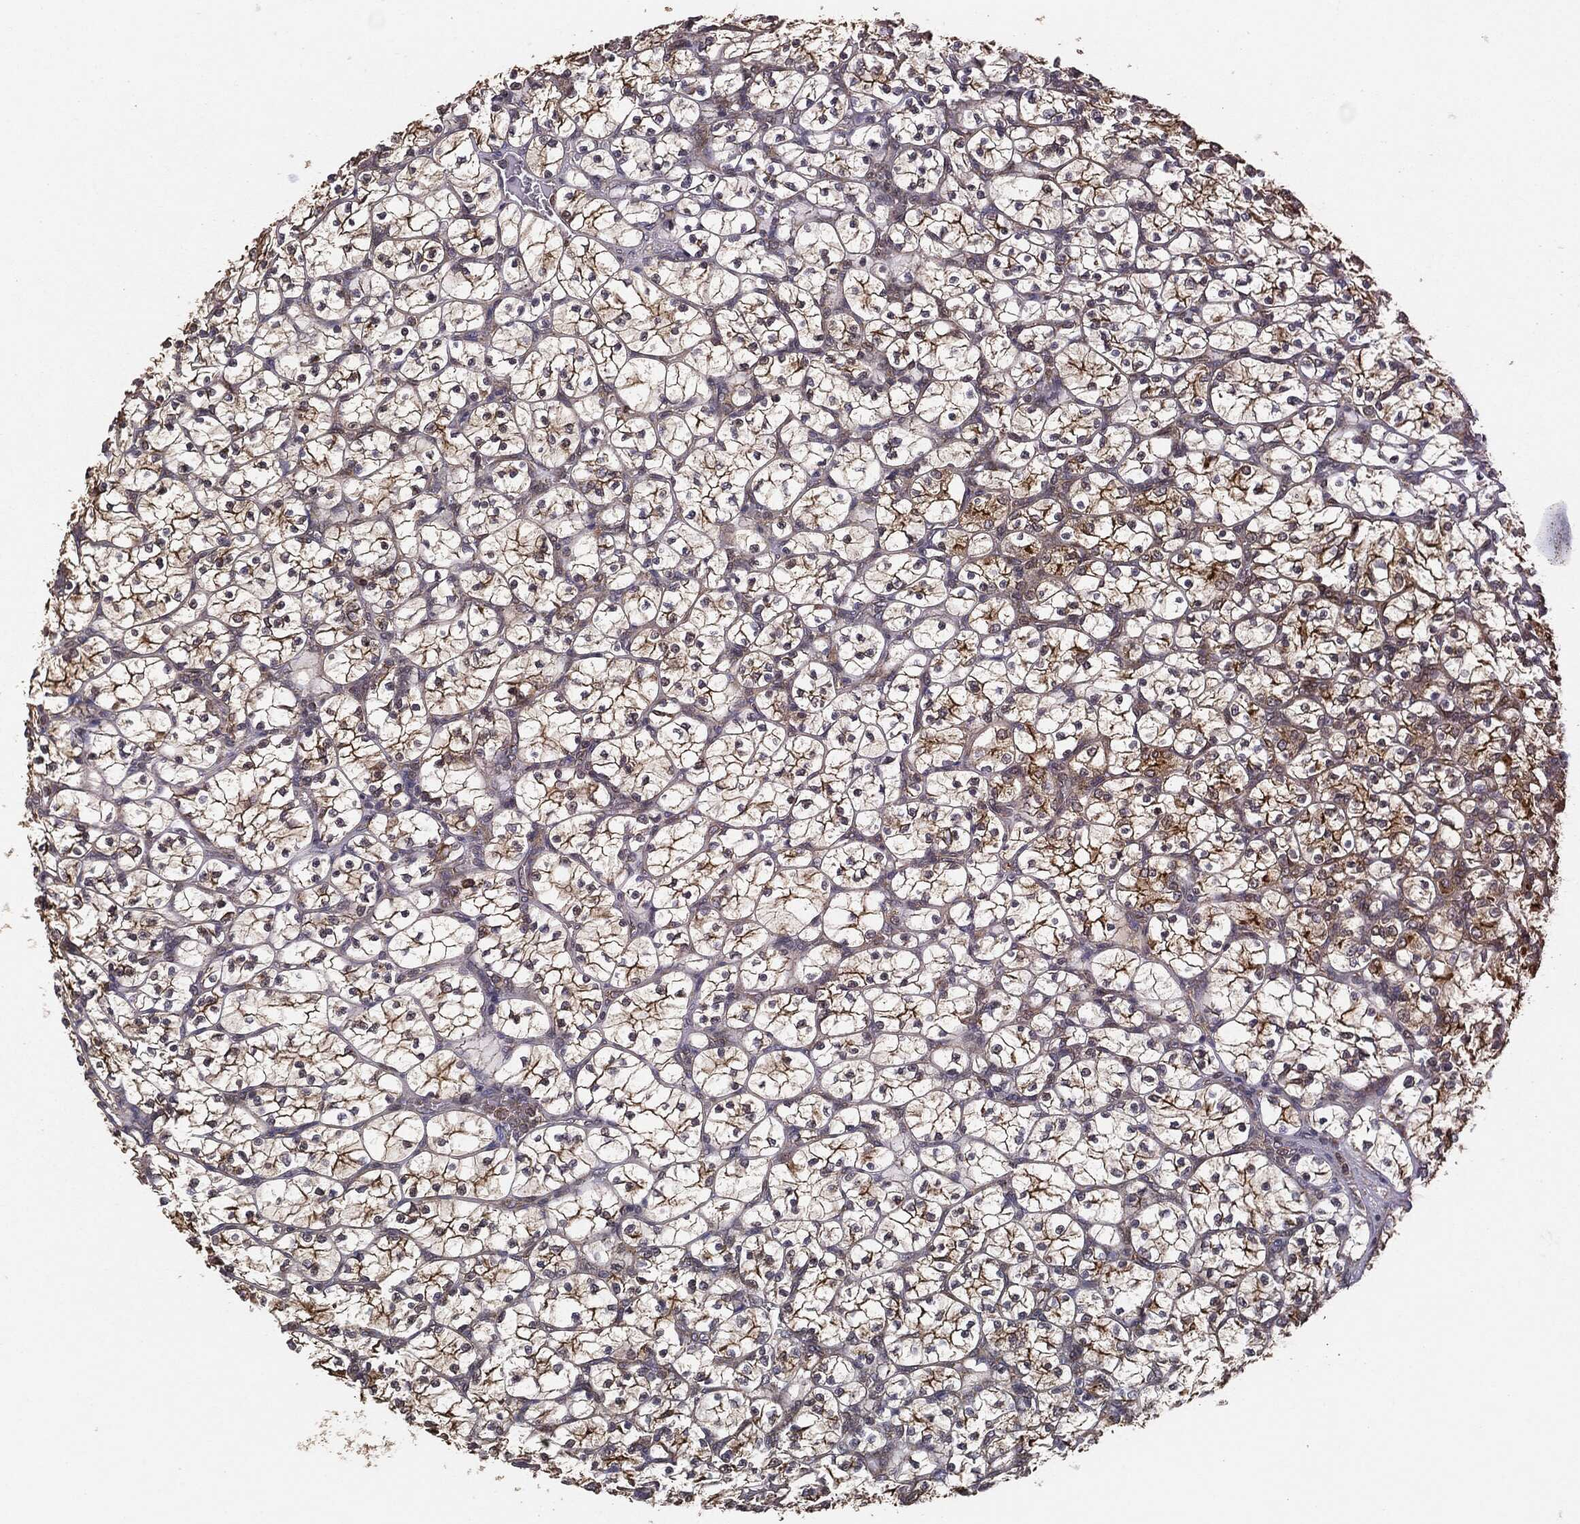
{"staining": {"intensity": "moderate", "quantity": ">75%", "location": "cytoplasmic/membranous"}, "tissue": "renal cancer", "cell_type": "Tumor cells", "image_type": "cancer", "snomed": [{"axis": "morphology", "description": "Adenocarcinoma, NOS"}, {"axis": "topography", "description": "Kidney"}], "caption": "This micrograph reveals immunohistochemistry (IHC) staining of renal adenocarcinoma, with medium moderate cytoplasmic/membranous positivity in approximately >75% of tumor cells.", "gene": "MIER2", "patient": {"sex": "female", "age": 89}}